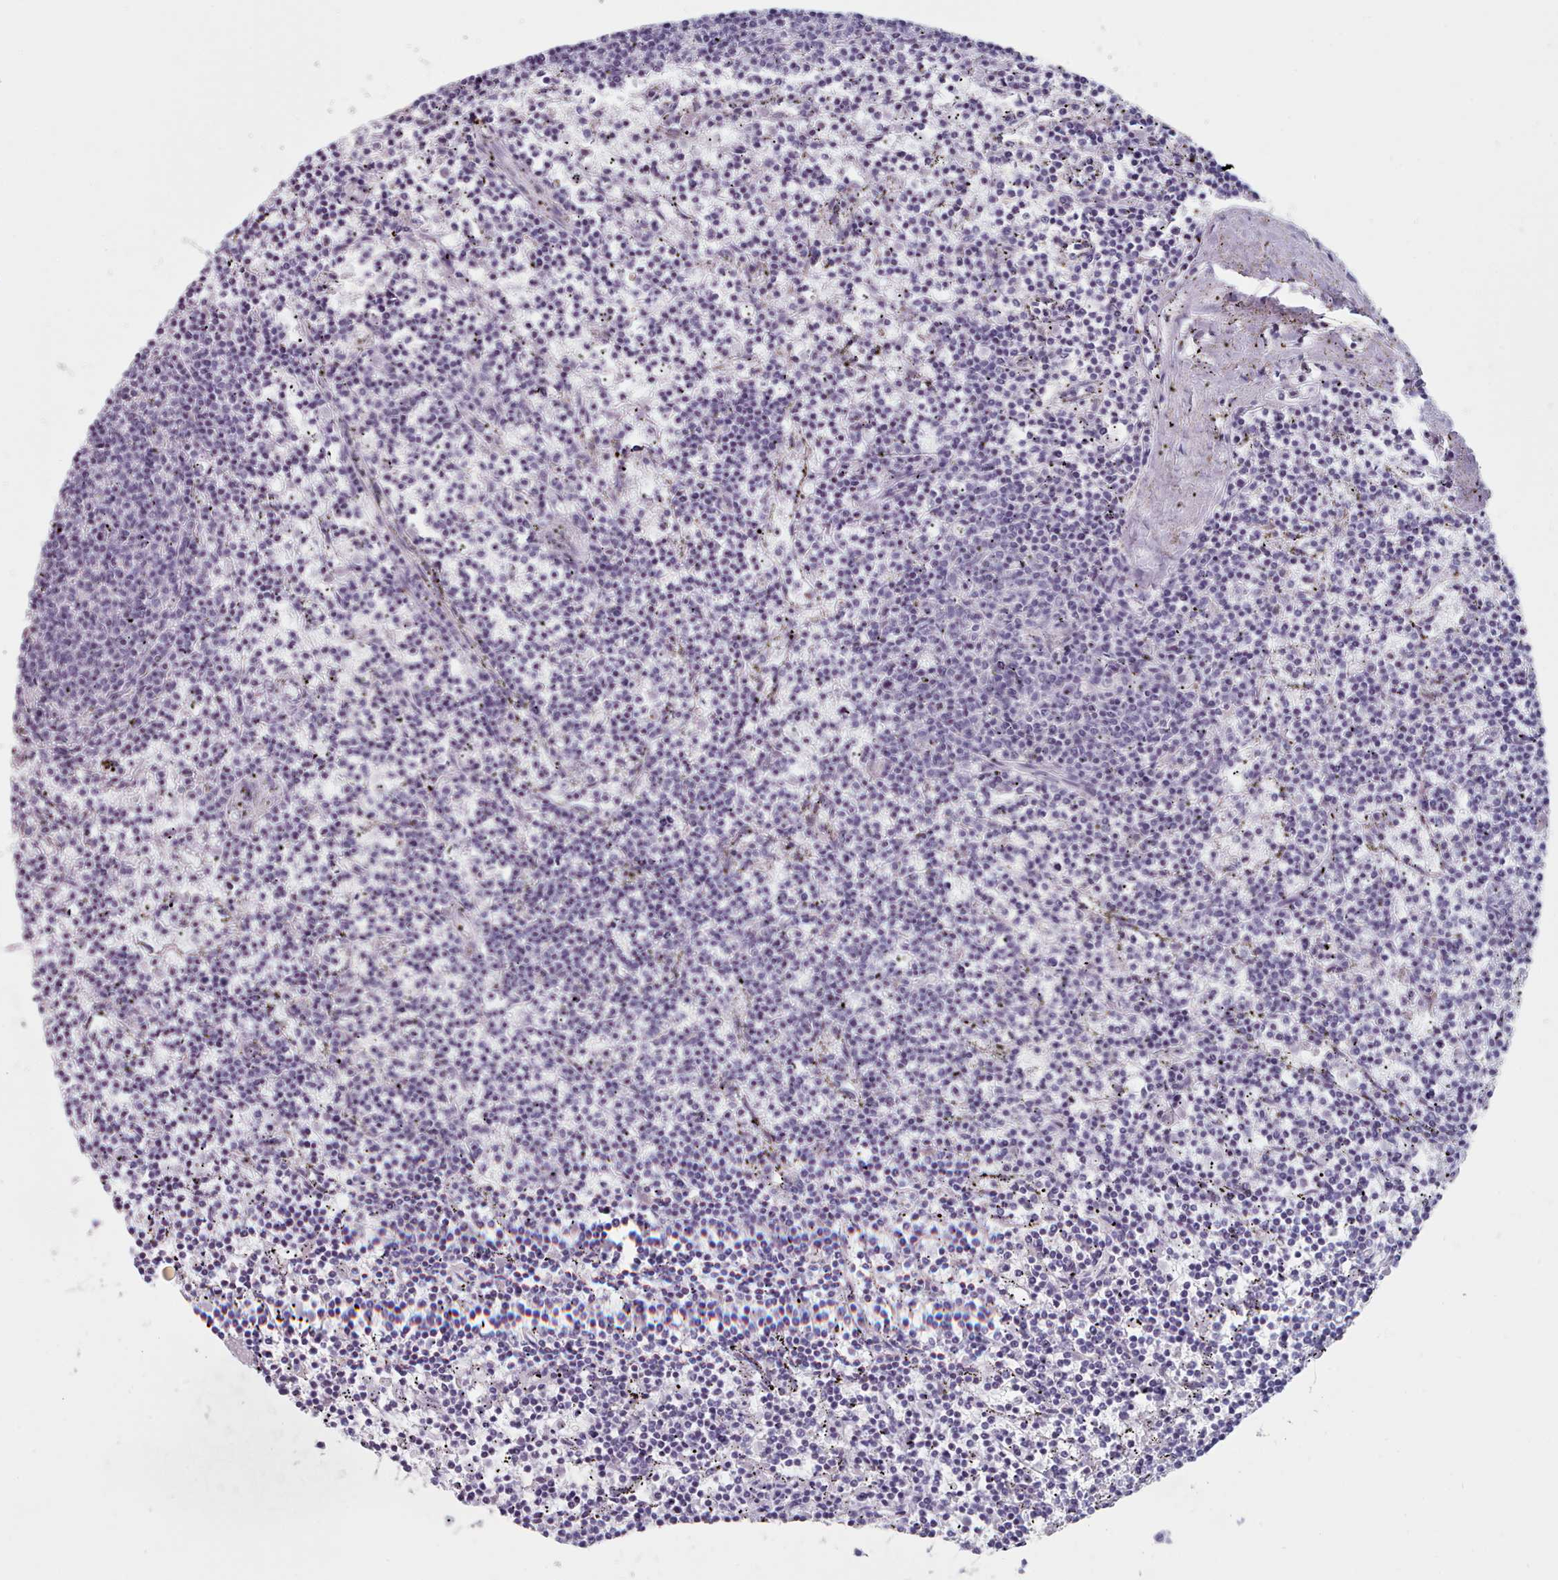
{"staining": {"intensity": "negative", "quantity": "none", "location": "none"}, "tissue": "lymphoma", "cell_type": "Tumor cells", "image_type": "cancer", "snomed": [{"axis": "morphology", "description": "Malignant lymphoma, non-Hodgkin's type, Low grade"}, {"axis": "topography", "description": "Spleen"}], "caption": "A photomicrograph of malignant lymphoma, non-Hodgkin's type (low-grade) stained for a protein shows no brown staining in tumor cells.", "gene": "FAM170B", "patient": {"sex": "female", "age": 50}}